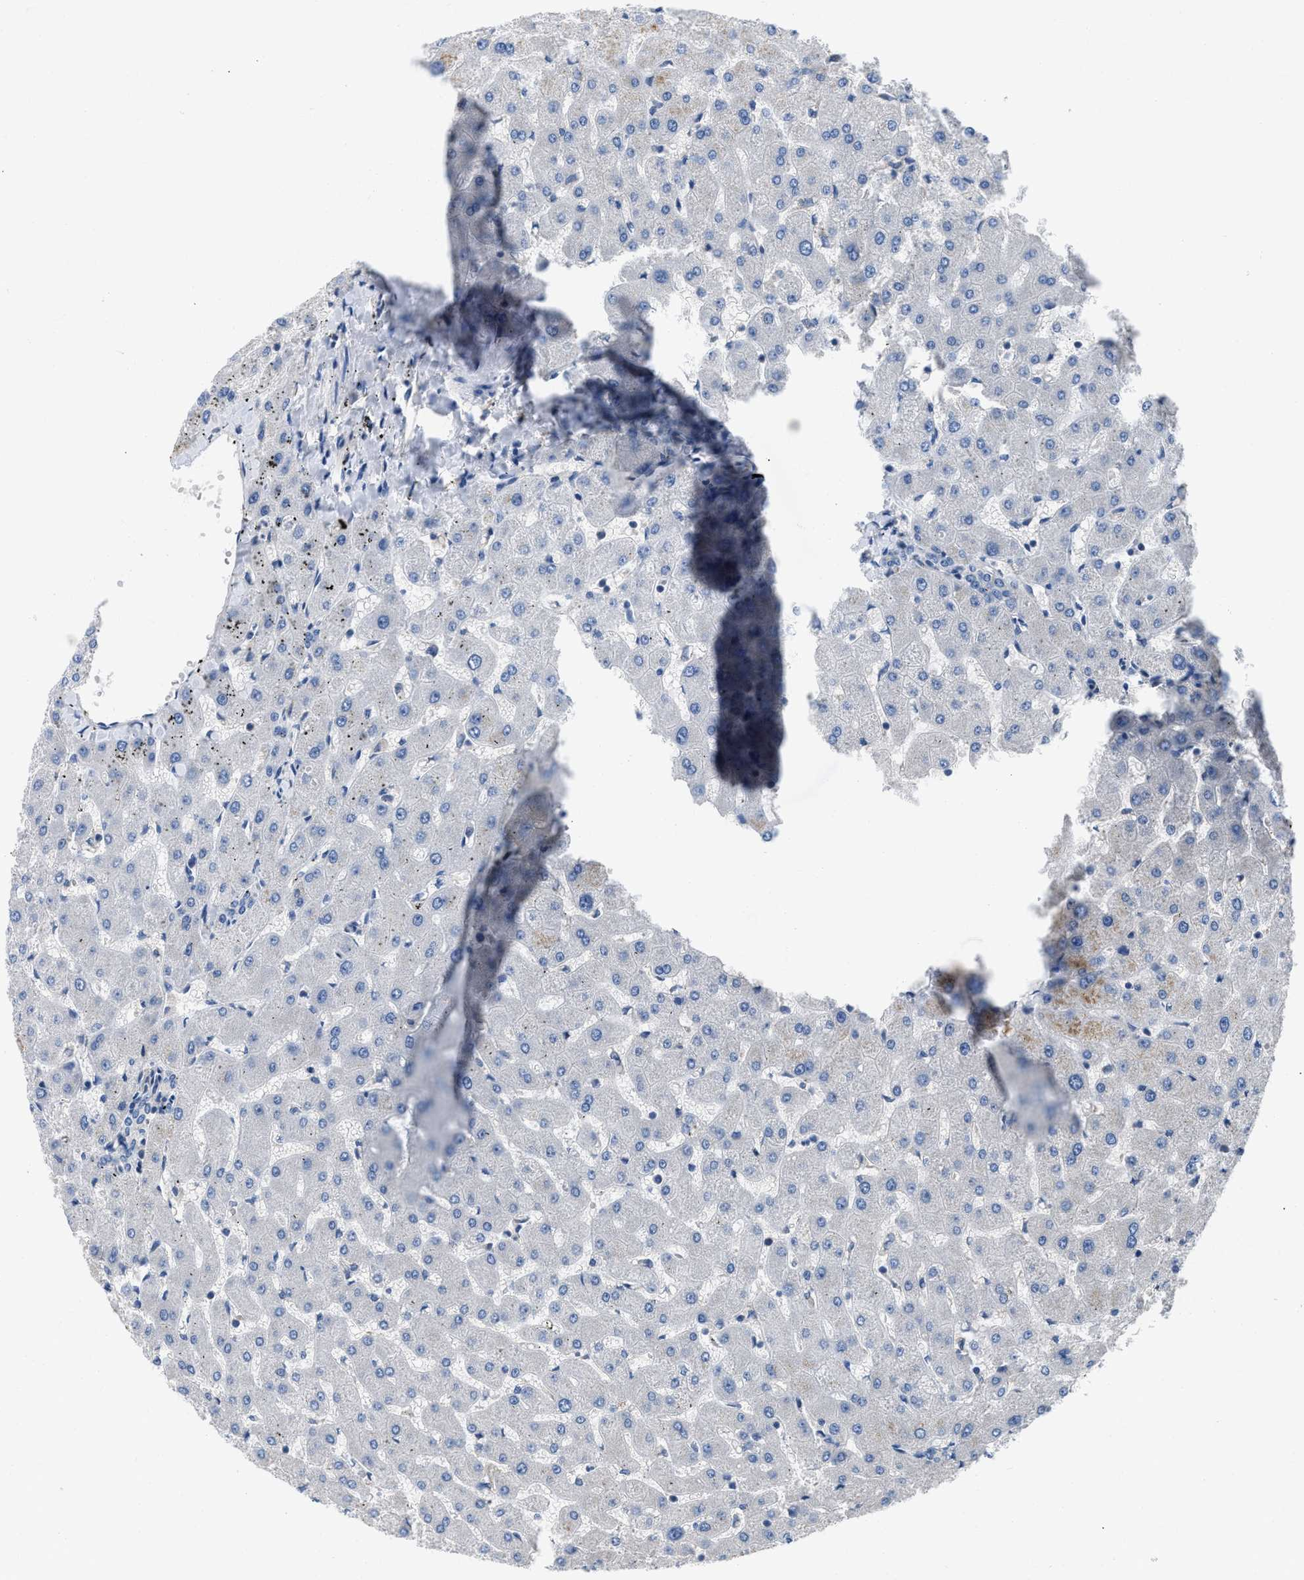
{"staining": {"intensity": "negative", "quantity": "none", "location": "none"}, "tissue": "liver", "cell_type": "Cholangiocytes", "image_type": "normal", "snomed": [{"axis": "morphology", "description": "Normal tissue, NOS"}, {"axis": "topography", "description": "Liver"}], "caption": "Cholangiocytes are negative for protein expression in benign human liver. The staining is performed using DAB brown chromogen with nuclei counter-stained in using hematoxylin.", "gene": "BNC2", "patient": {"sex": "female", "age": 63}}